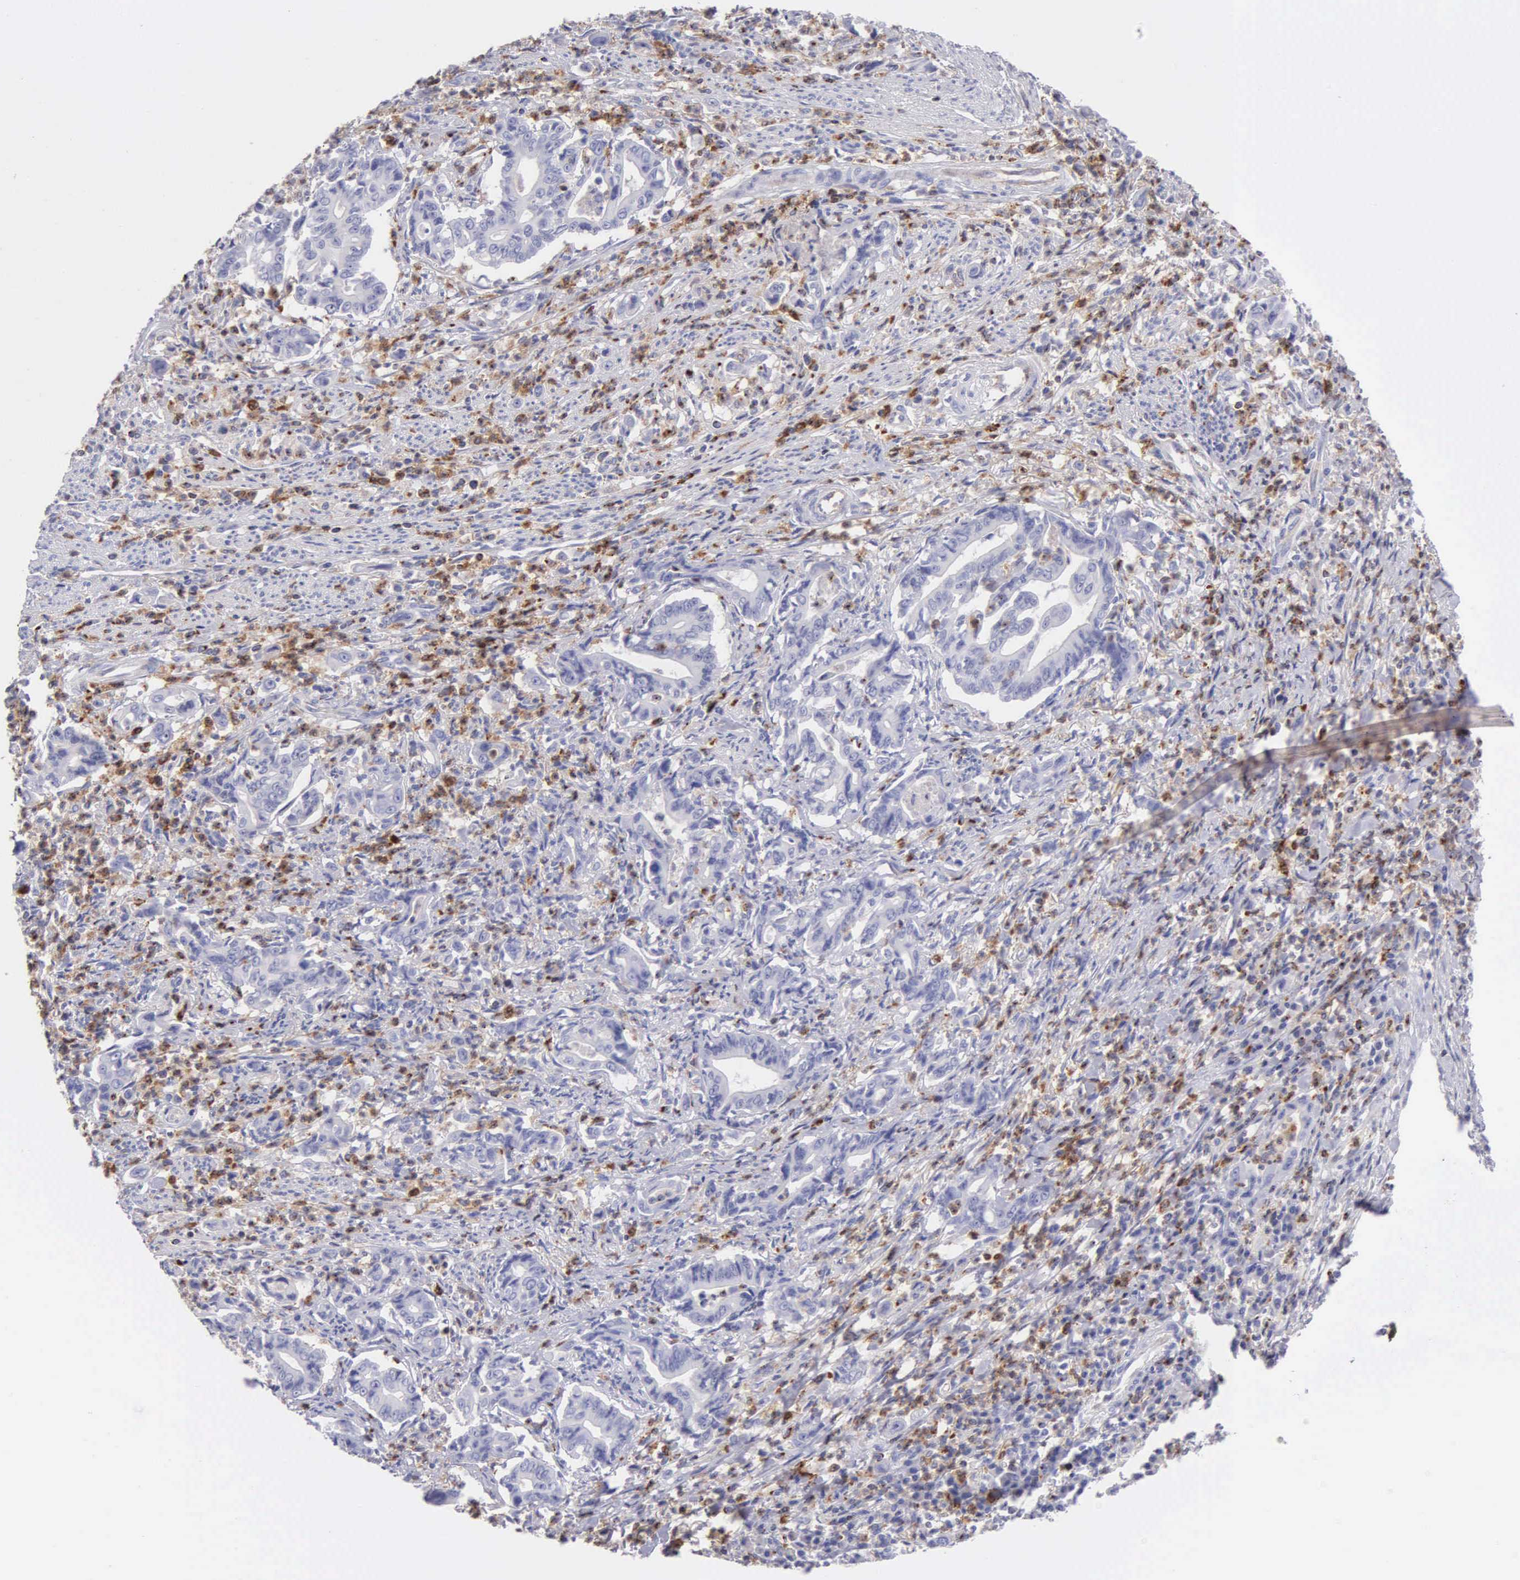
{"staining": {"intensity": "negative", "quantity": "none", "location": "none"}, "tissue": "stomach cancer", "cell_type": "Tumor cells", "image_type": "cancer", "snomed": [{"axis": "morphology", "description": "Adenocarcinoma, NOS"}, {"axis": "topography", "description": "Stomach"}], "caption": "This photomicrograph is of stomach adenocarcinoma stained with immunohistochemistry (IHC) to label a protein in brown with the nuclei are counter-stained blue. There is no expression in tumor cells.", "gene": "SRGN", "patient": {"sex": "female", "age": 76}}